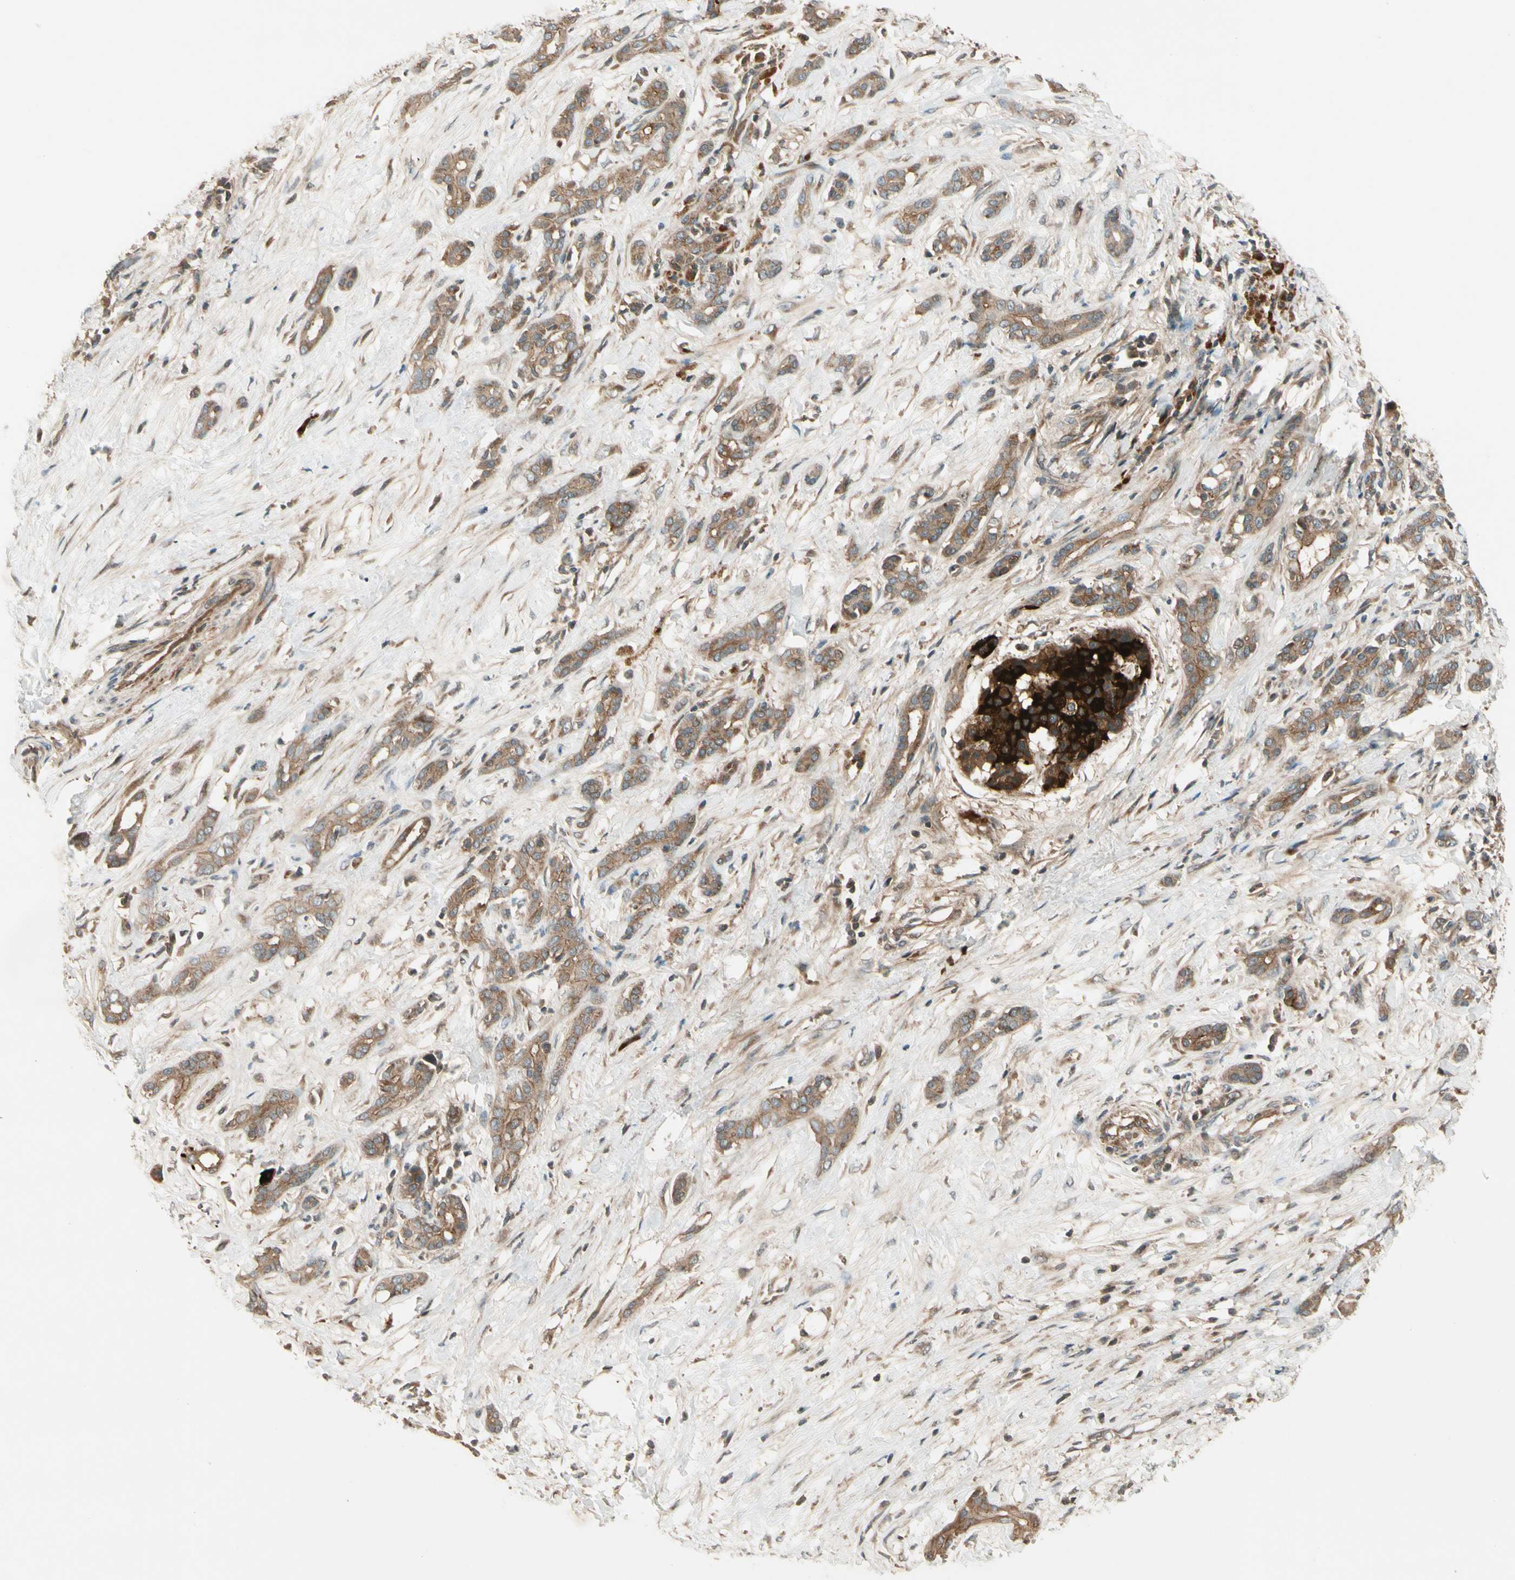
{"staining": {"intensity": "moderate", "quantity": ">75%", "location": "cytoplasmic/membranous"}, "tissue": "pancreatic cancer", "cell_type": "Tumor cells", "image_type": "cancer", "snomed": [{"axis": "morphology", "description": "Adenocarcinoma, NOS"}, {"axis": "topography", "description": "Pancreas"}], "caption": "Protein analysis of adenocarcinoma (pancreatic) tissue shows moderate cytoplasmic/membranous staining in approximately >75% of tumor cells.", "gene": "ACVR1C", "patient": {"sex": "male", "age": 41}}